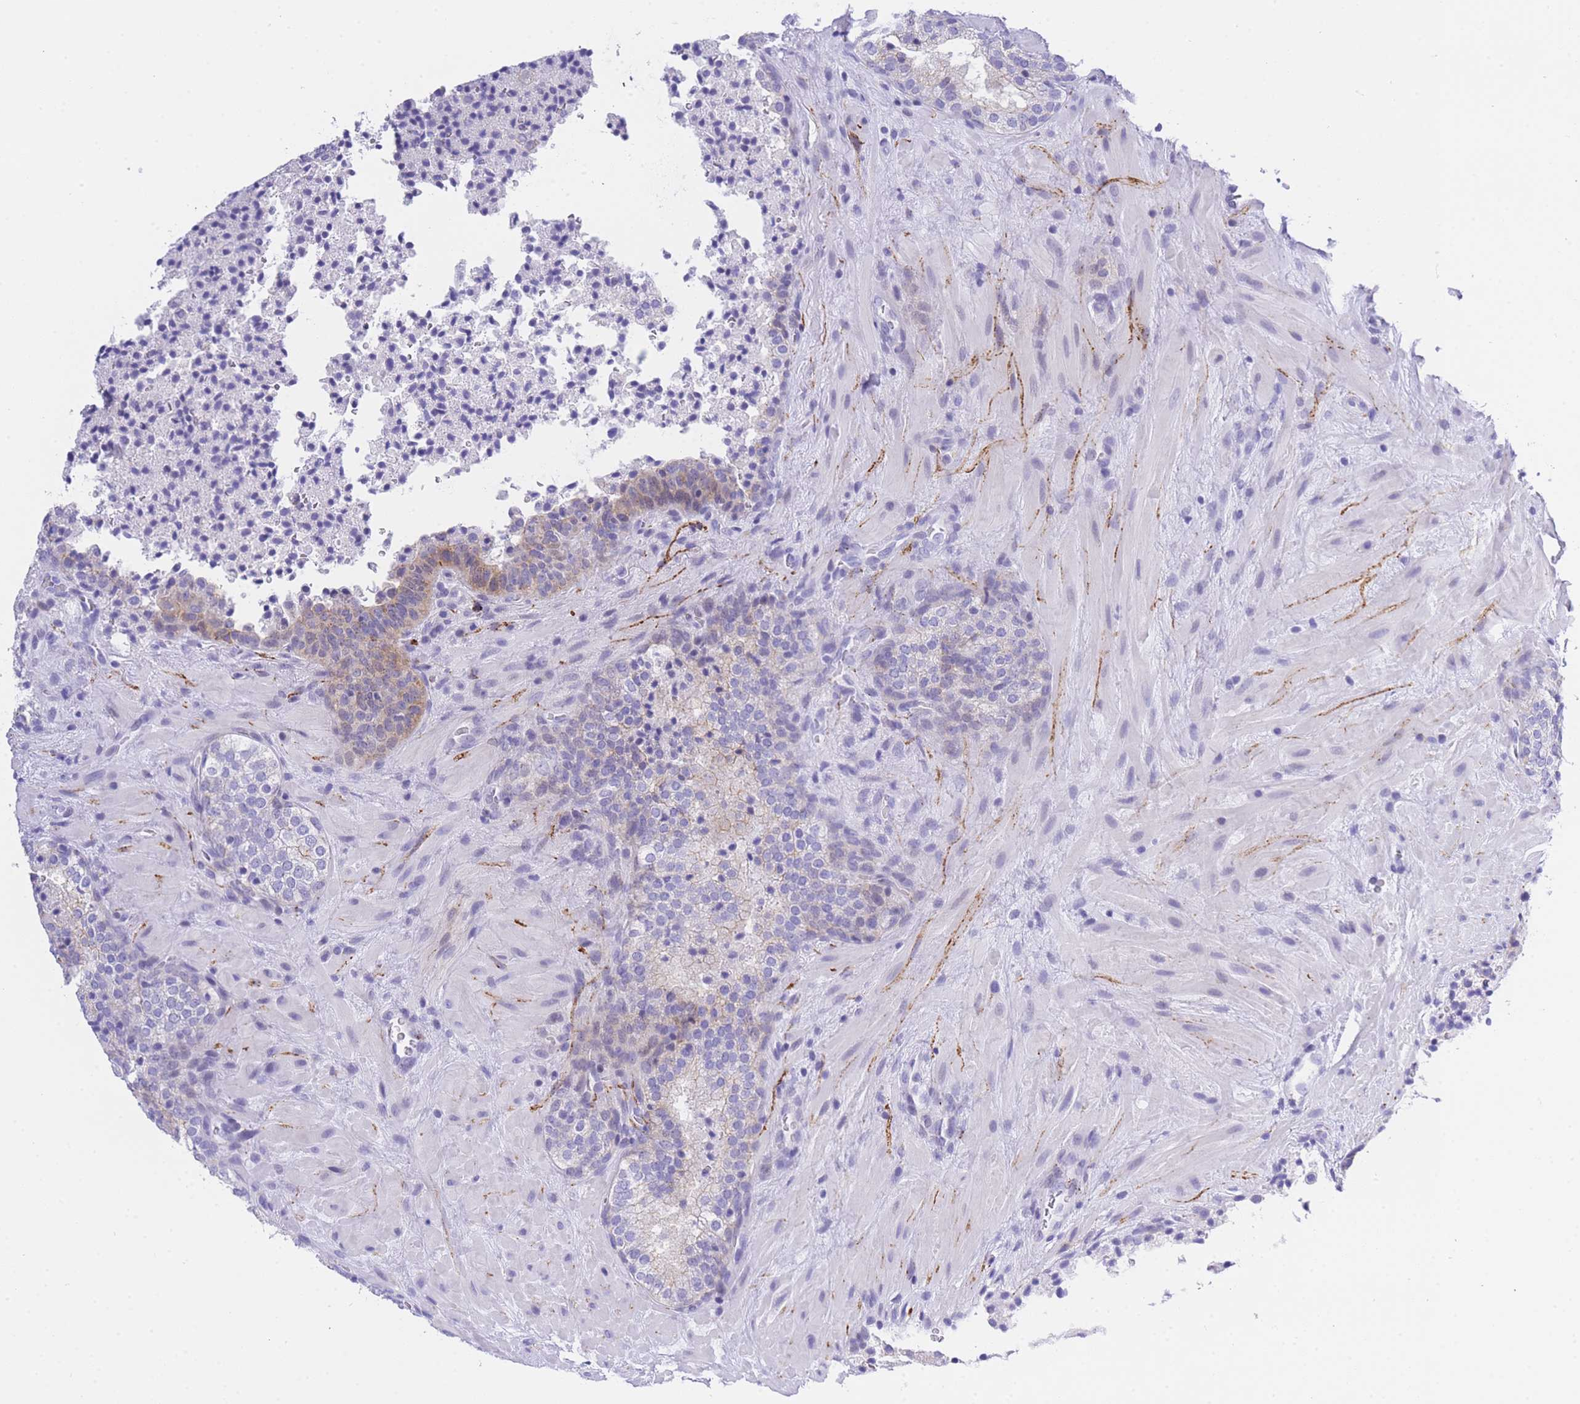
{"staining": {"intensity": "negative", "quantity": "none", "location": "none"}, "tissue": "prostate cancer", "cell_type": "Tumor cells", "image_type": "cancer", "snomed": [{"axis": "morphology", "description": "Adenocarcinoma, High grade"}, {"axis": "topography", "description": "Prostate"}], "caption": "Immunohistochemistry (IHC) of prostate cancer (high-grade adenocarcinoma) exhibits no staining in tumor cells.", "gene": "TIFAB", "patient": {"sex": "male", "age": 56}}